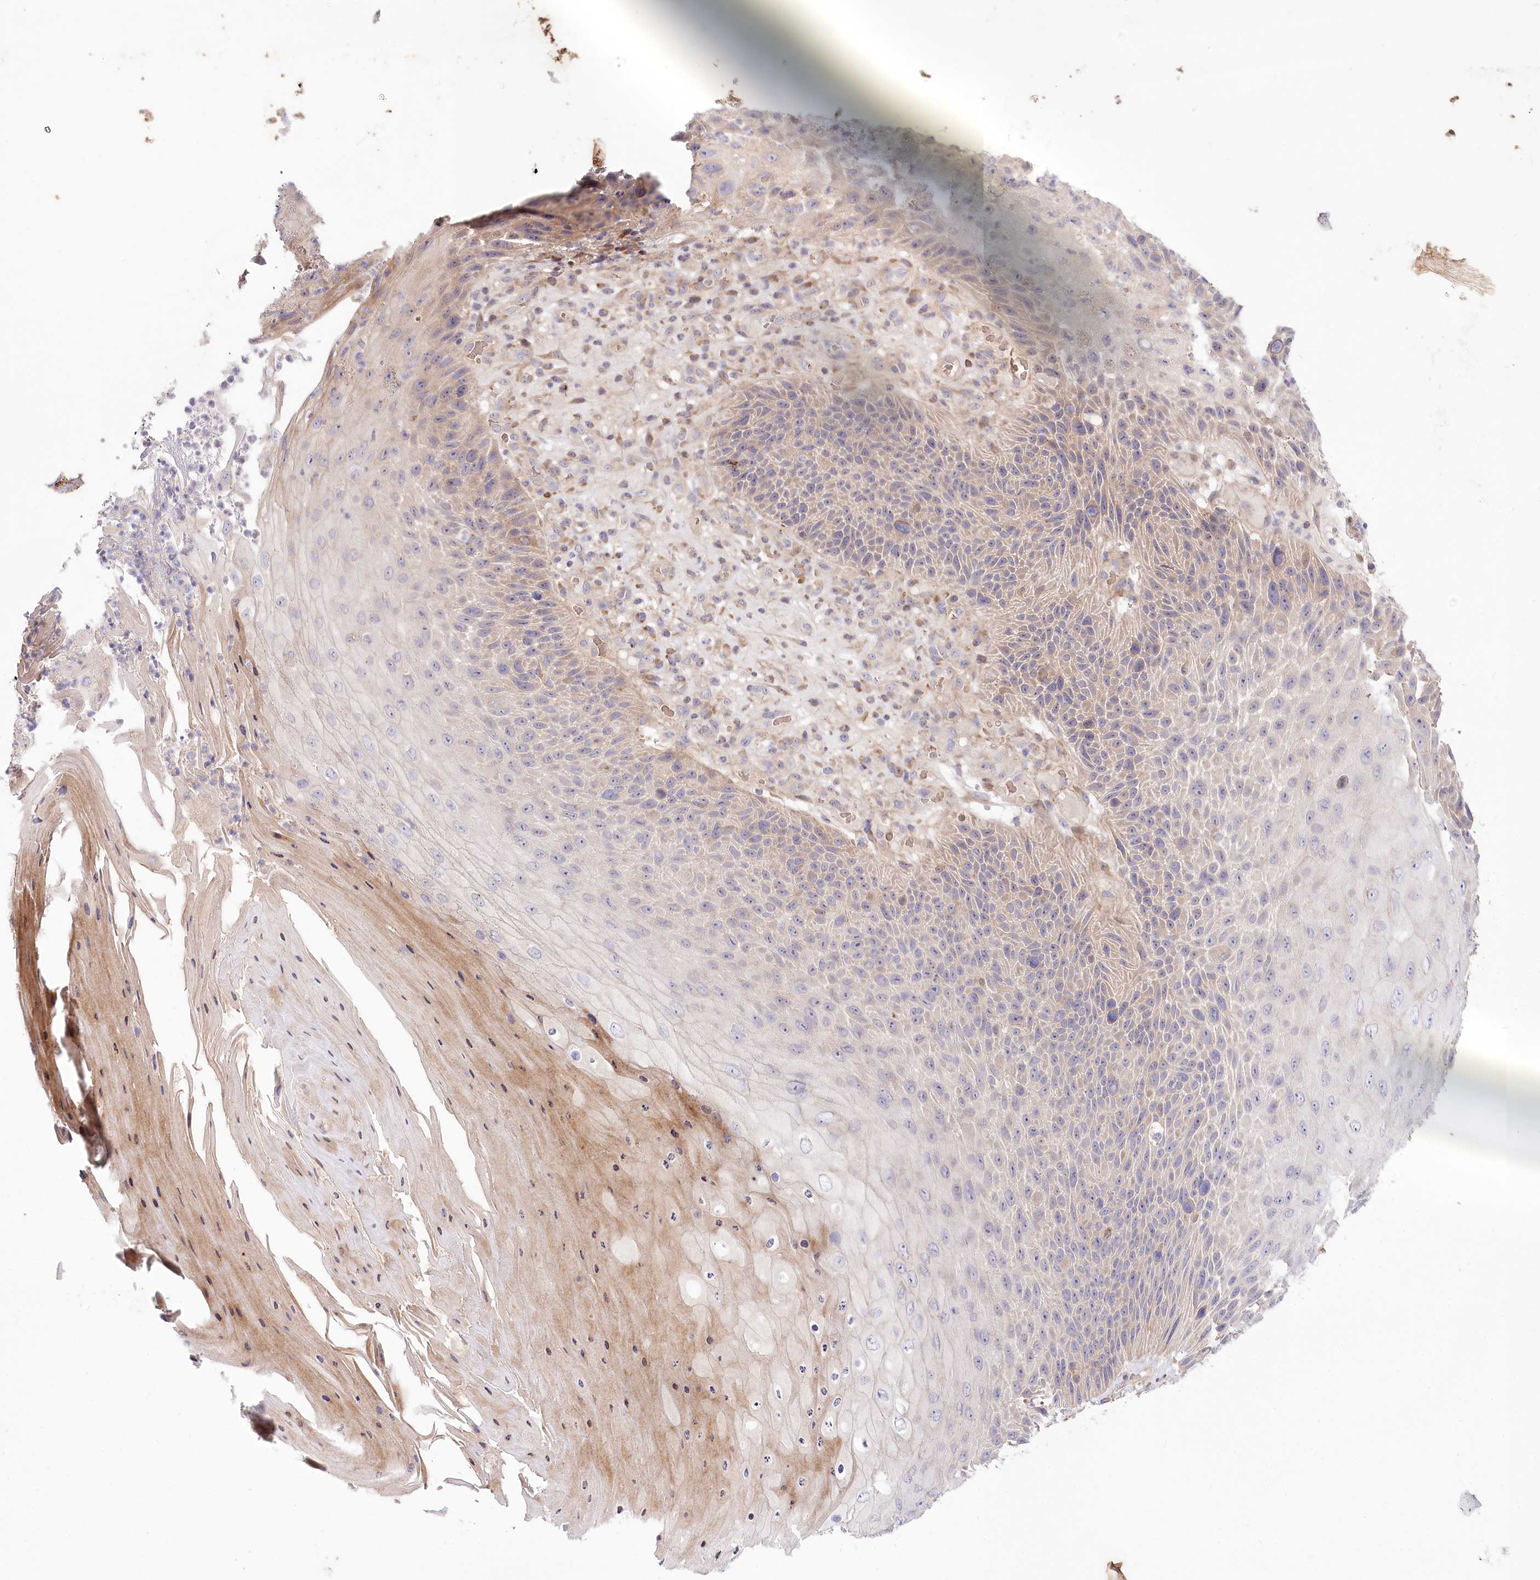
{"staining": {"intensity": "weak", "quantity": "<25%", "location": "cytoplasmic/membranous"}, "tissue": "skin cancer", "cell_type": "Tumor cells", "image_type": "cancer", "snomed": [{"axis": "morphology", "description": "Squamous cell carcinoma, NOS"}, {"axis": "topography", "description": "Skin"}], "caption": "Protein analysis of skin cancer (squamous cell carcinoma) shows no significant positivity in tumor cells.", "gene": "TRUB1", "patient": {"sex": "female", "age": 88}}